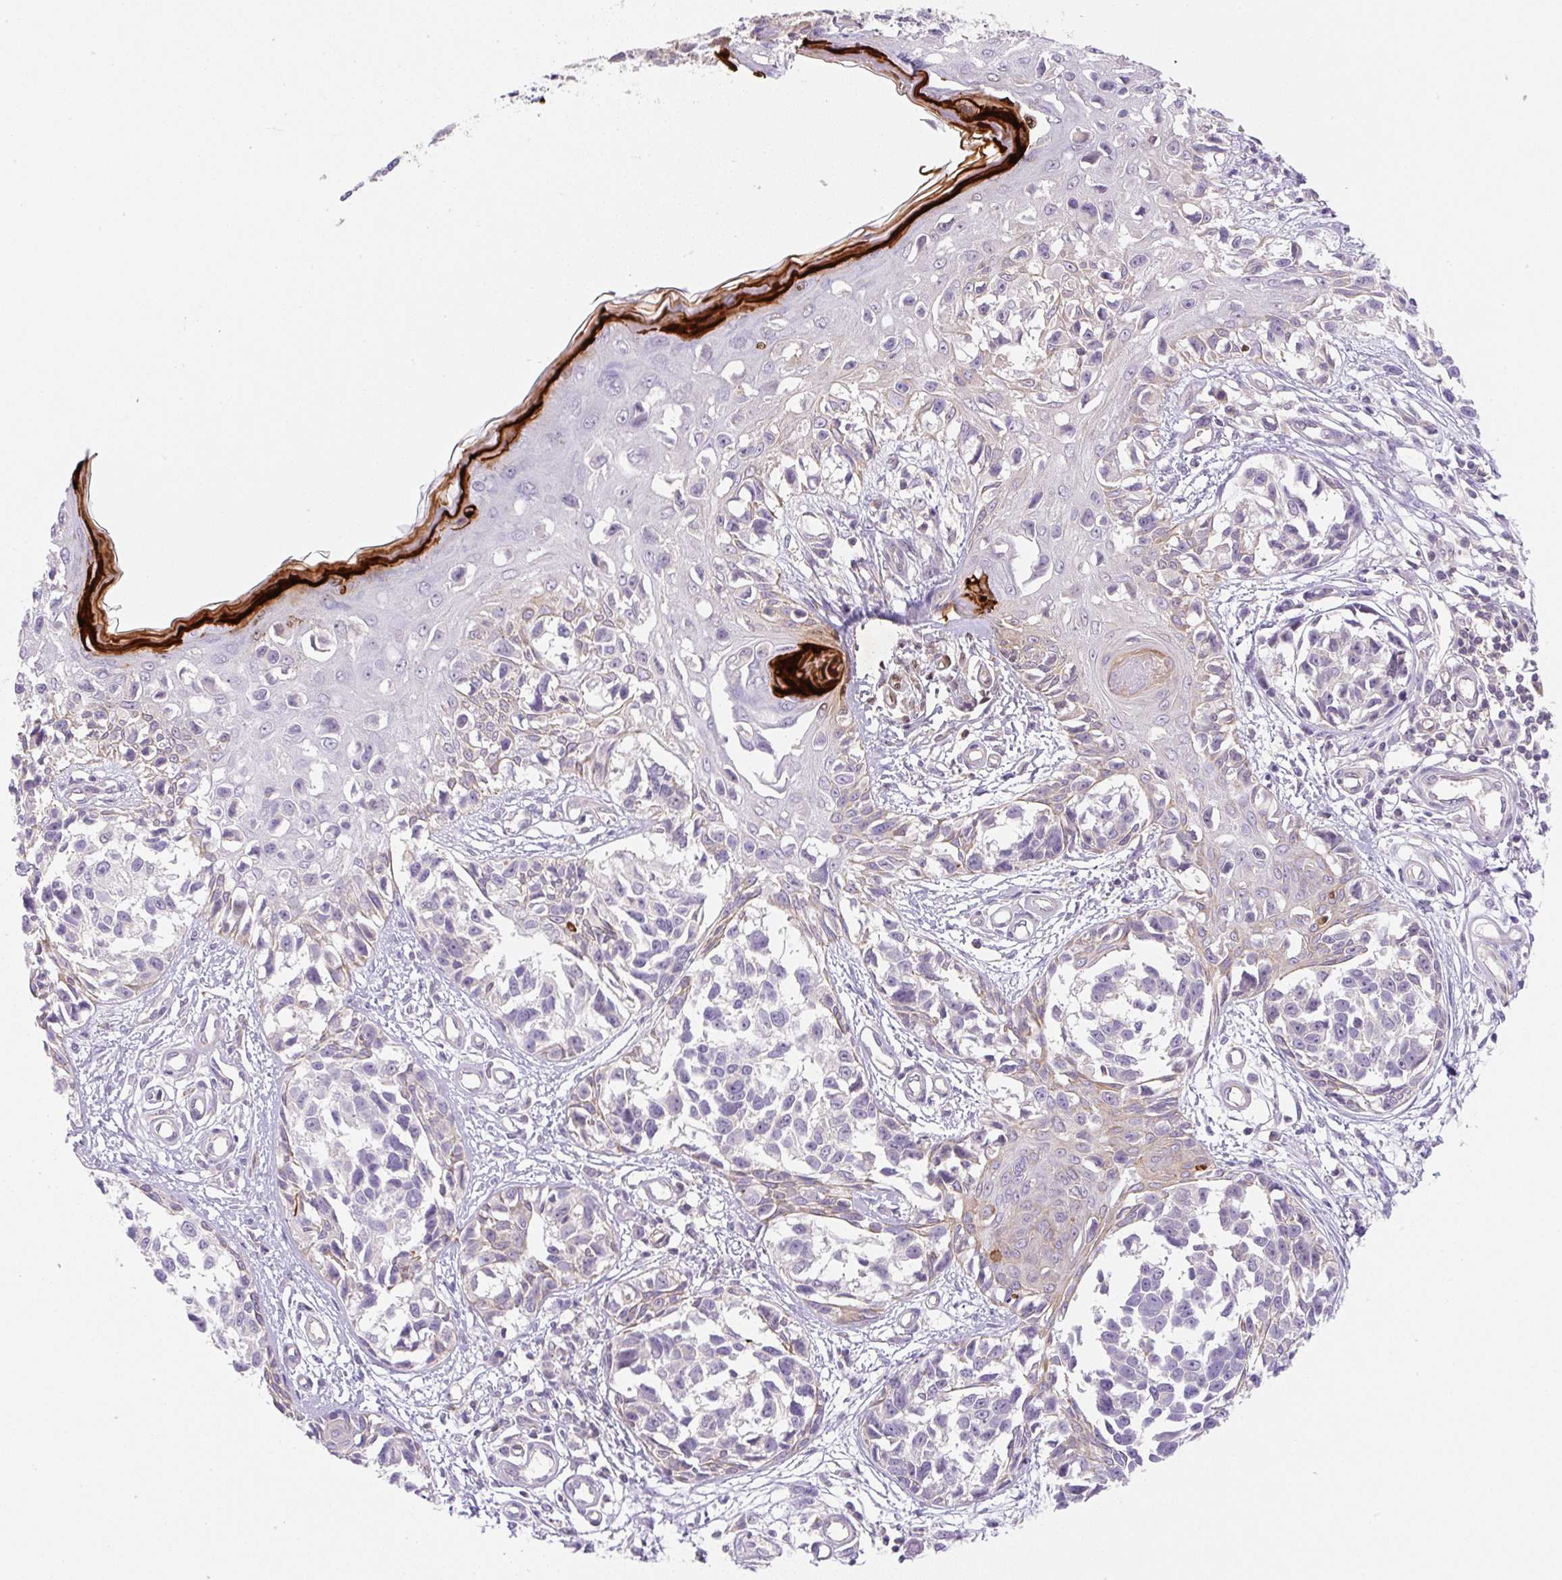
{"staining": {"intensity": "negative", "quantity": "none", "location": "none"}, "tissue": "melanoma", "cell_type": "Tumor cells", "image_type": "cancer", "snomed": [{"axis": "morphology", "description": "Malignant melanoma, NOS"}, {"axis": "topography", "description": "Skin"}], "caption": "Immunohistochemical staining of melanoma displays no significant staining in tumor cells.", "gene": "OMA1", "patient": {"sex": "male", "age": 73}}